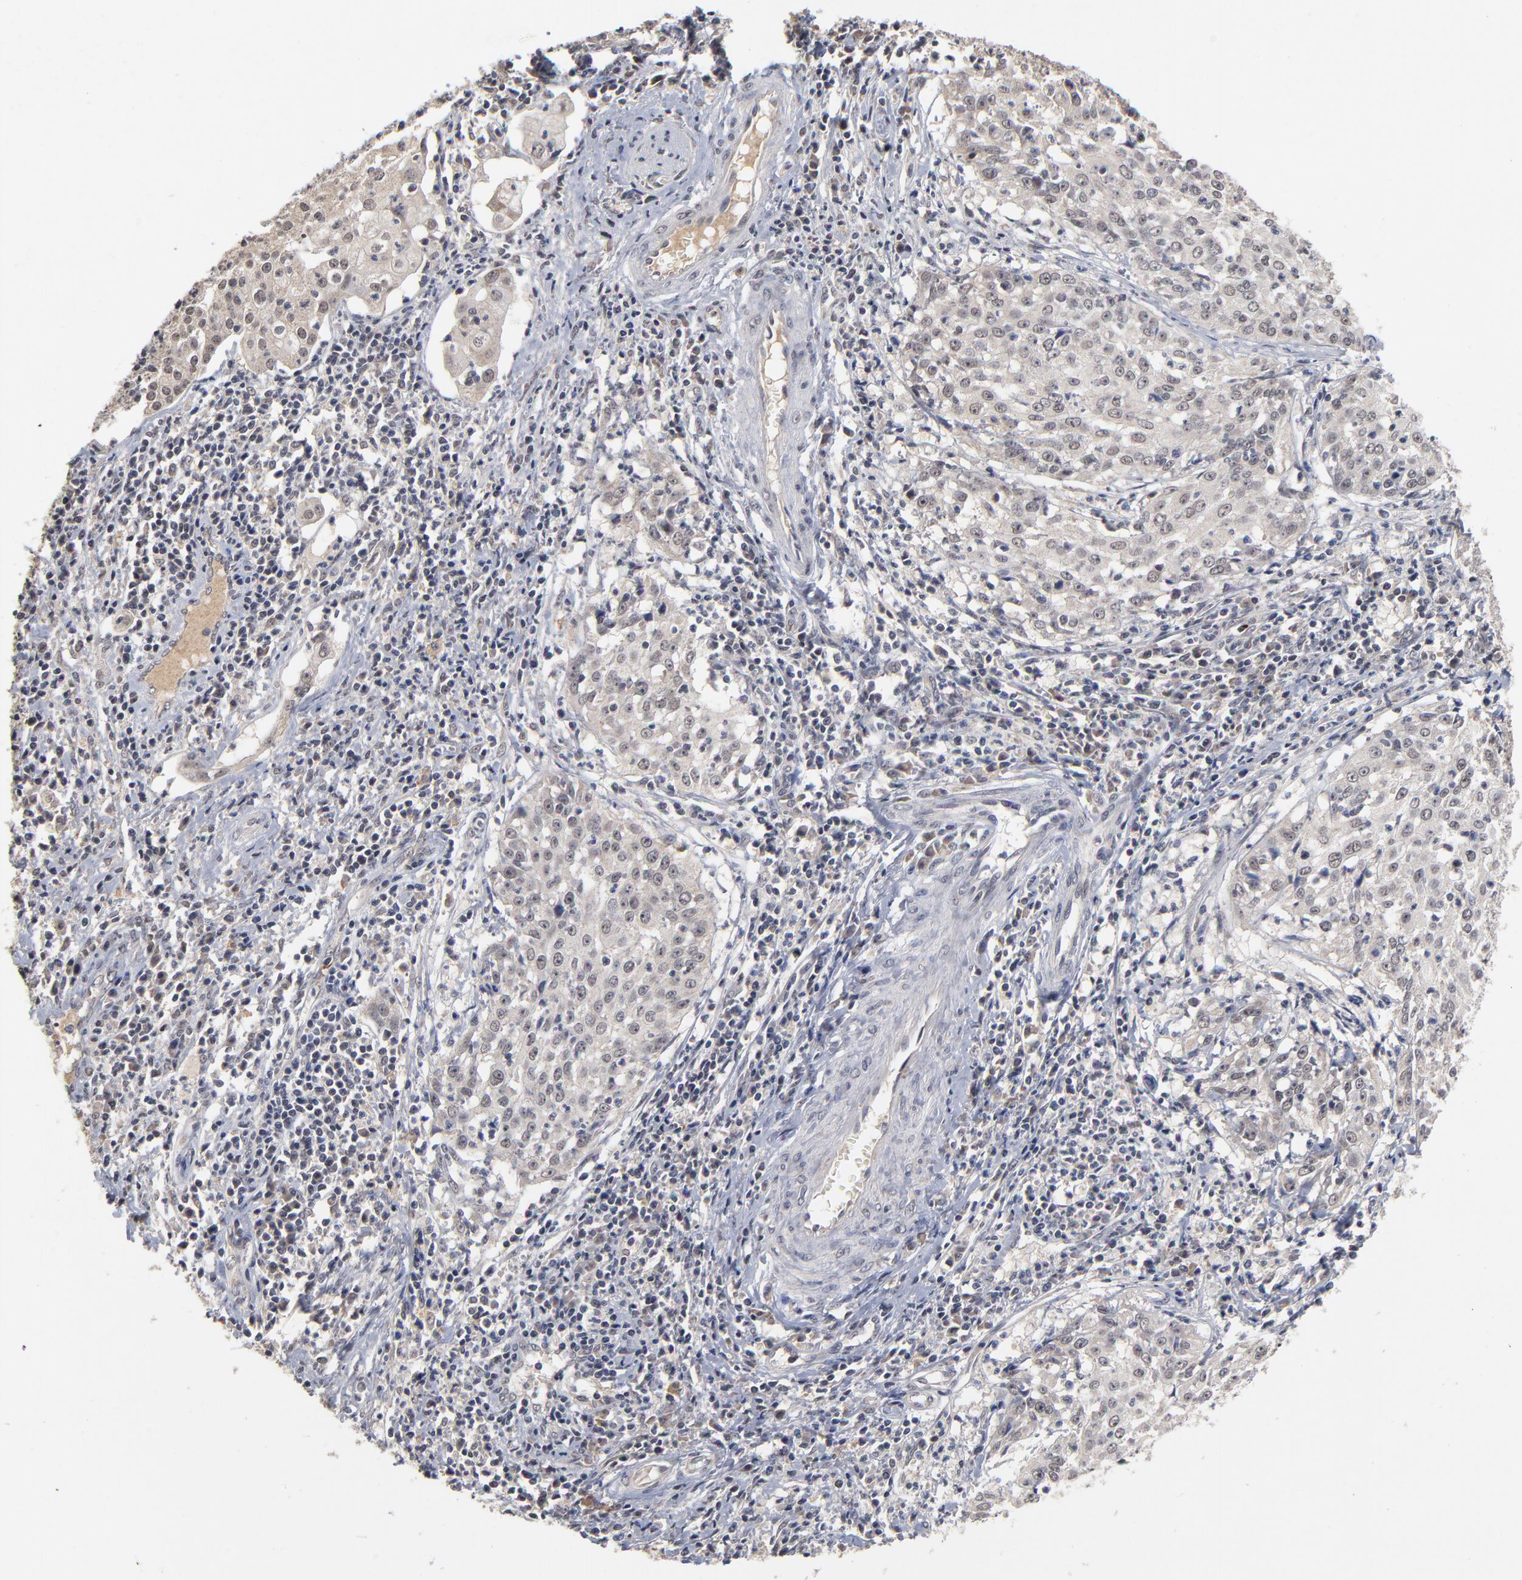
{"staining": {"intensity": "weak", "quantity": ">75%", "location": "cytoplasmic/membranous"}, "tissue": "cervical cancer", "cell_type": "Tumor cells", "image_type": "cancer", "snomed": [{"axis": "morphology", "description": "Squamous cell carcinoma, NOS"}, {"axis": "topography", "description": "Cervix"}], "caption": "Protein staining exhibits weak cytoplasmic/membranous expression in approximately >75% of tumor cells in cervical cancer. The staining was performed using DAB to visualize the protein expression in brown, while the nuclei were stained in blue with hematoxylin (Magnification: 20x).", "gene": "WSB1", "patient": {"sex": "female", "age": 39}}